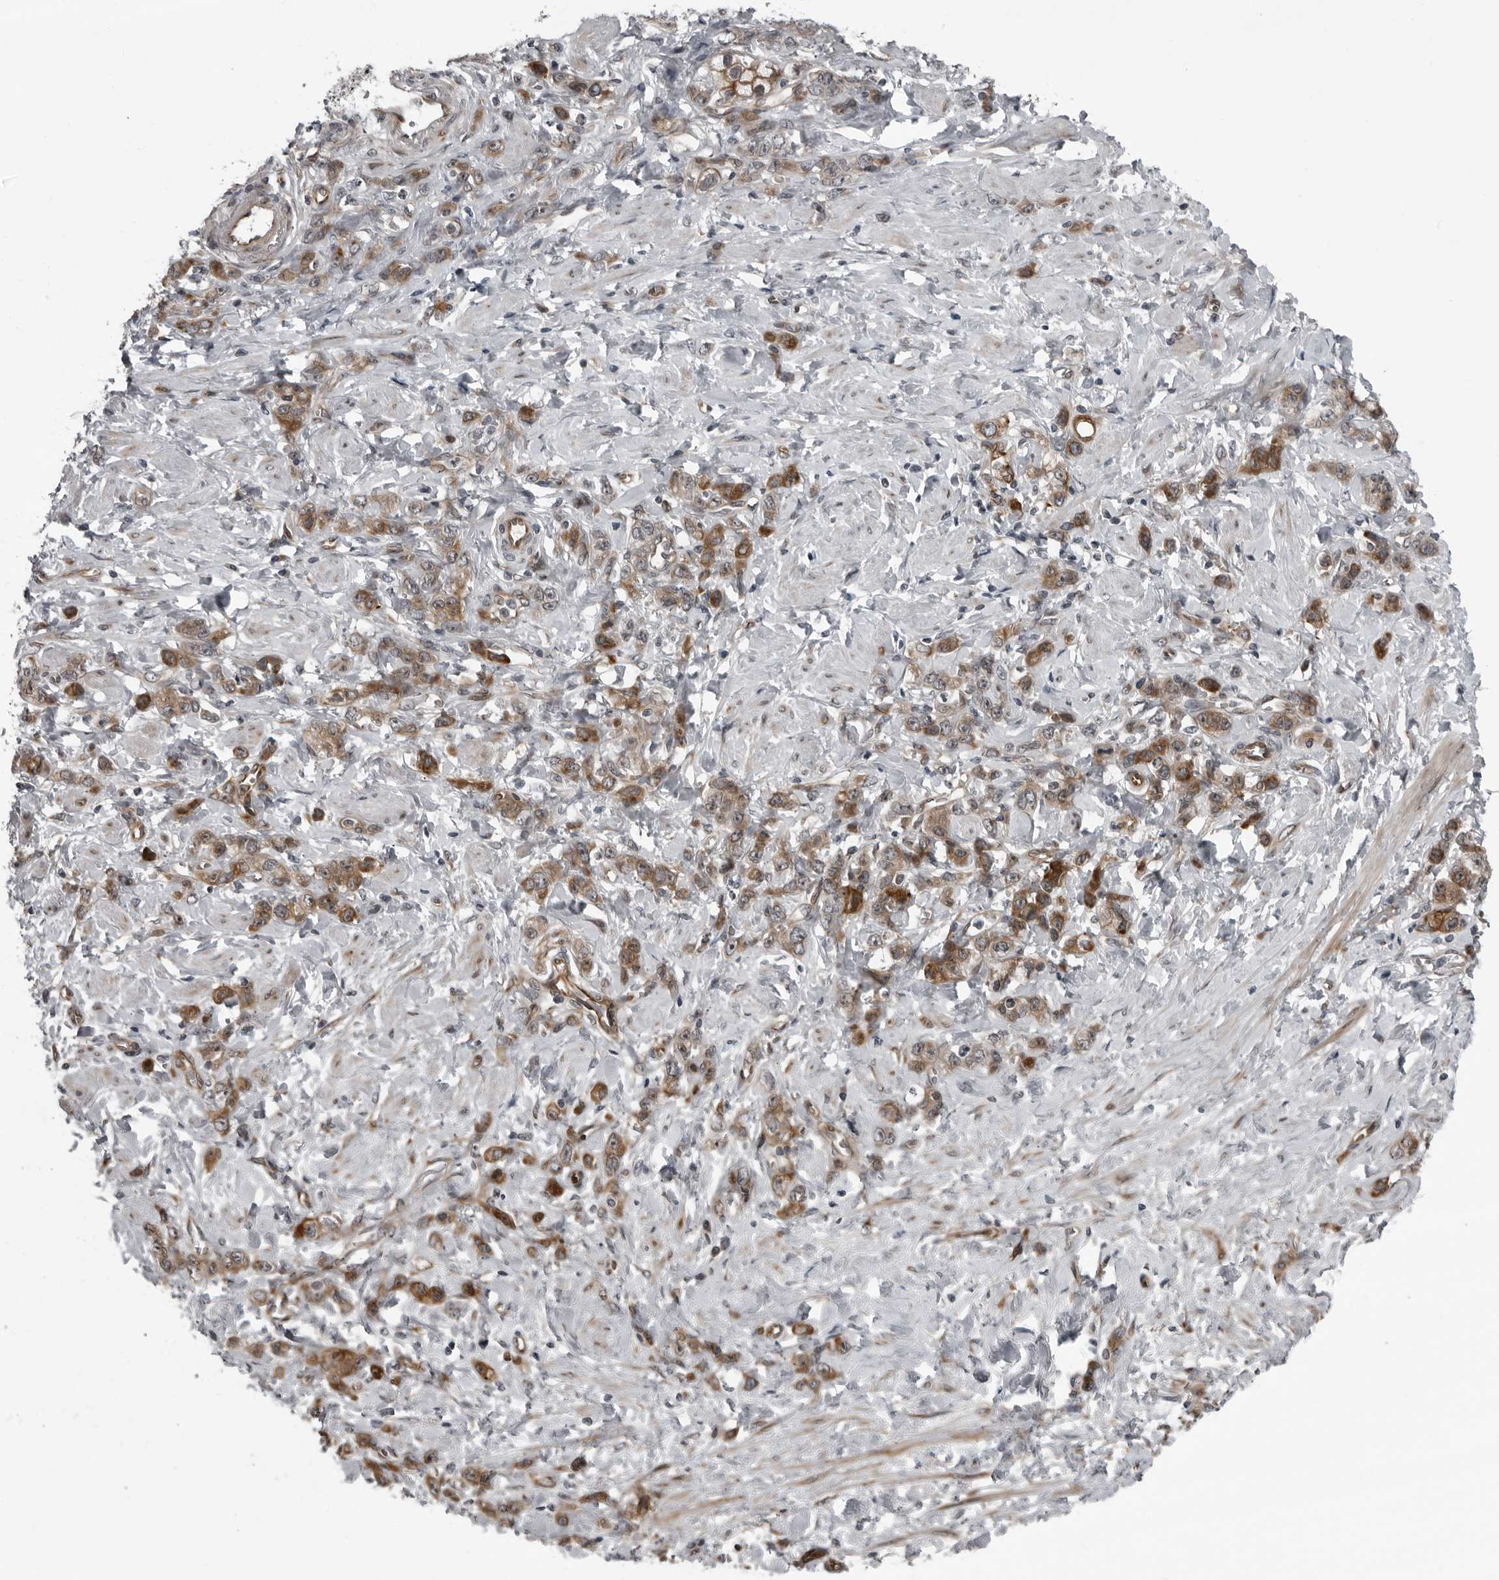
{"staining": {"intensity": "moderate", "quantity": ">75%", "location": "cytoplasmic/membranous,nuclear"}, "tissue": "stomach cancer", "cell_type": "Tumor cells", "image_type": "cancer", "snomed": [{"axis": "morphology", "description": "Adenocarcinoma, NOS"}, {"axis": "topography", "description": "Stomach"}], "caption": "There is medium levels of moderate cytoplasmic/membranous and nuclear positivity in tumor cells of stomach adenocarcinoma, as demonstrated by immunohistochemical staining (brown color).", "gene": "FAM102B", "patient": {"sex": "male", "age": 82}}